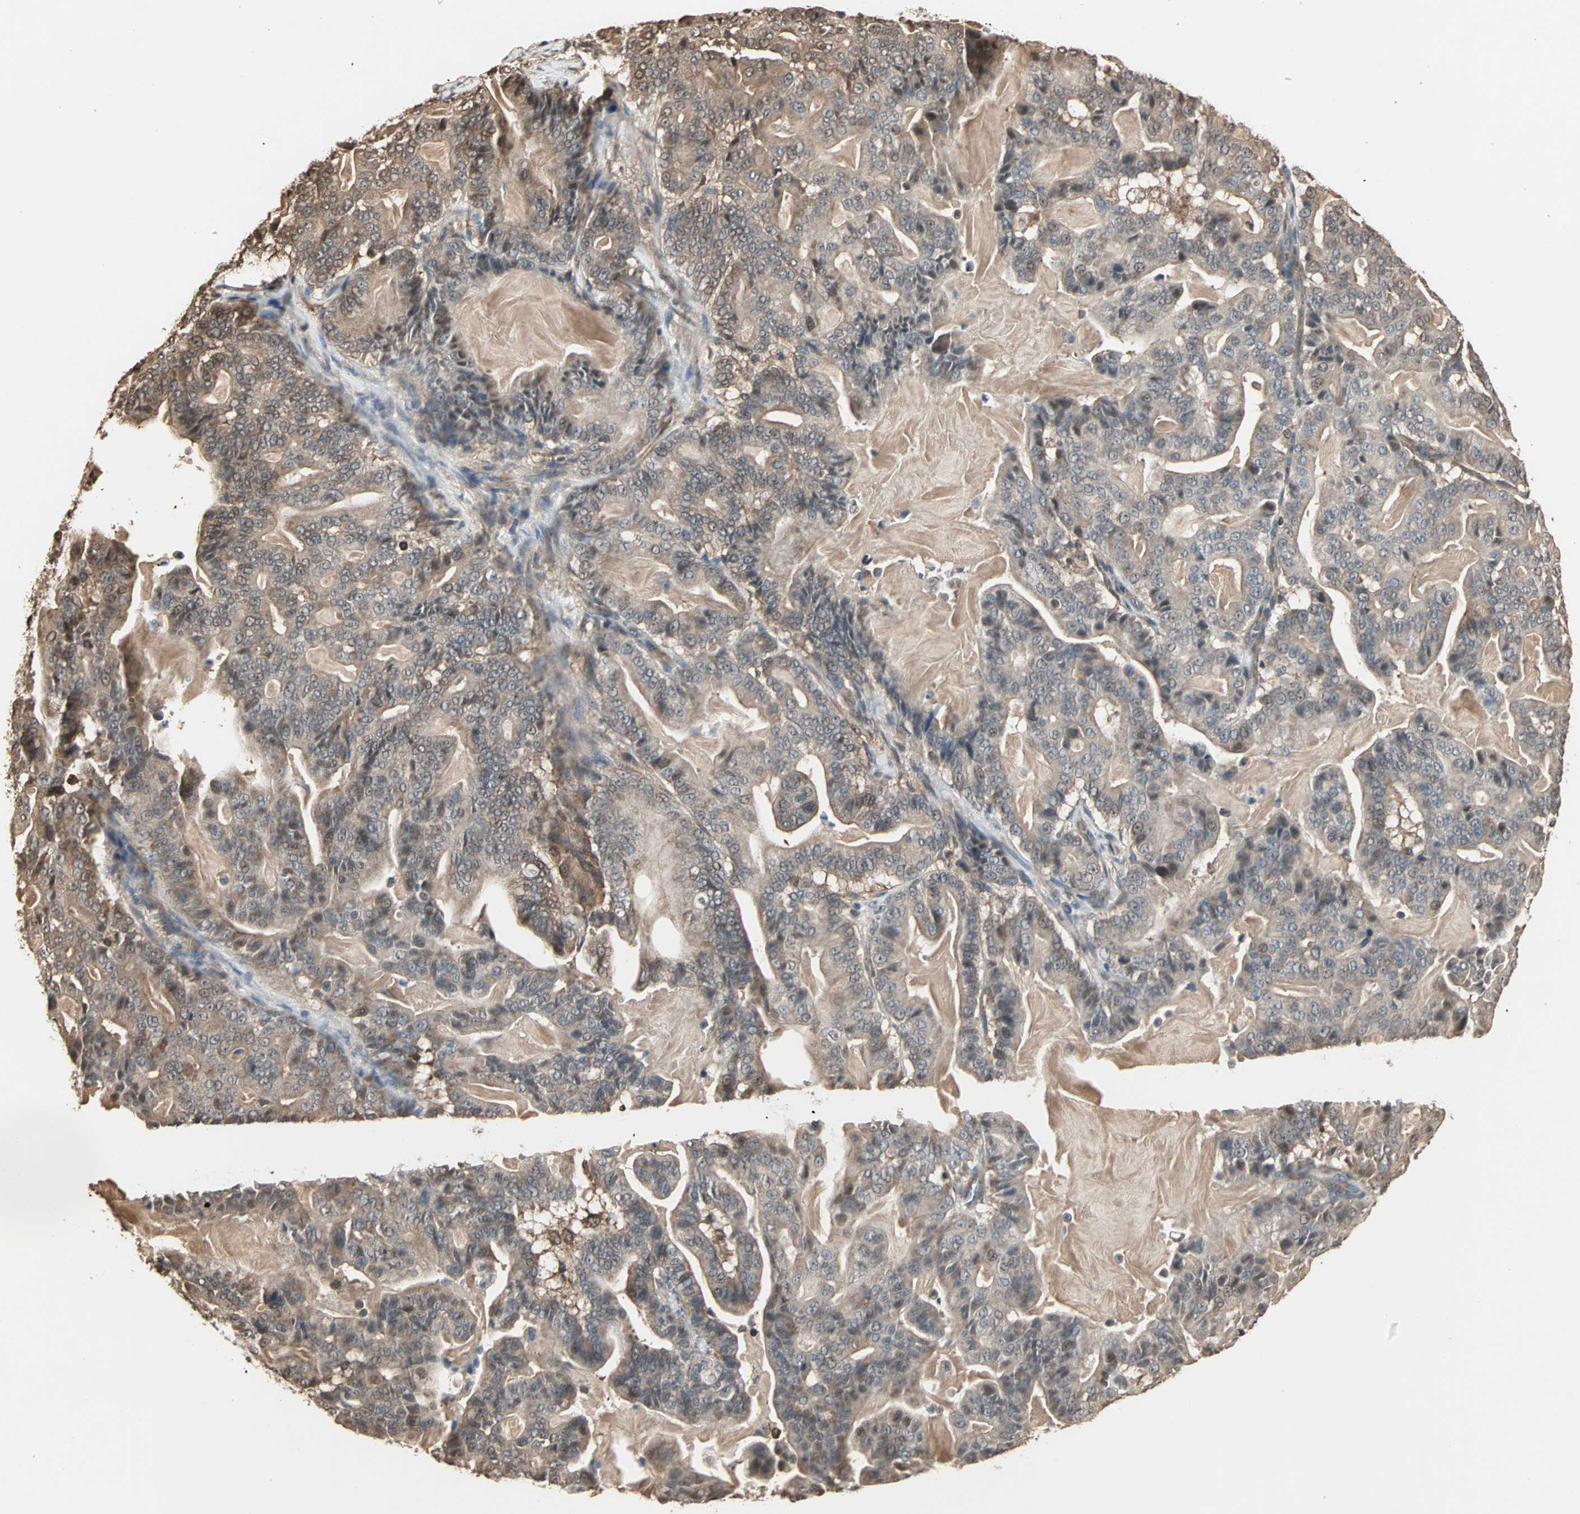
{"staining": {"intensity": "moderate", "quantity": ">75%", "location": "cytoplasmic/membranous,nuclear"}, "tissue": "pancreatic cancer", "cell_type": "Tumor cells", "image_type": "cancer", "snomed": [{"axis": "morphology", "description": "Adenocarcinoma, NOS"}, {"axis": "topography", "description": "Pancreas"}], "caption": "Immunohistochemical staining of pancreatic cancer (adenocarcinoma) demonstrates medium levels of moderate cytoplasmic/membranous and nuclear protein positivity in about >75% of tumor cells. Nuclei are stained in blue.", "gene": "DRG2", "patient": {"sex": "male", "age": 63}}